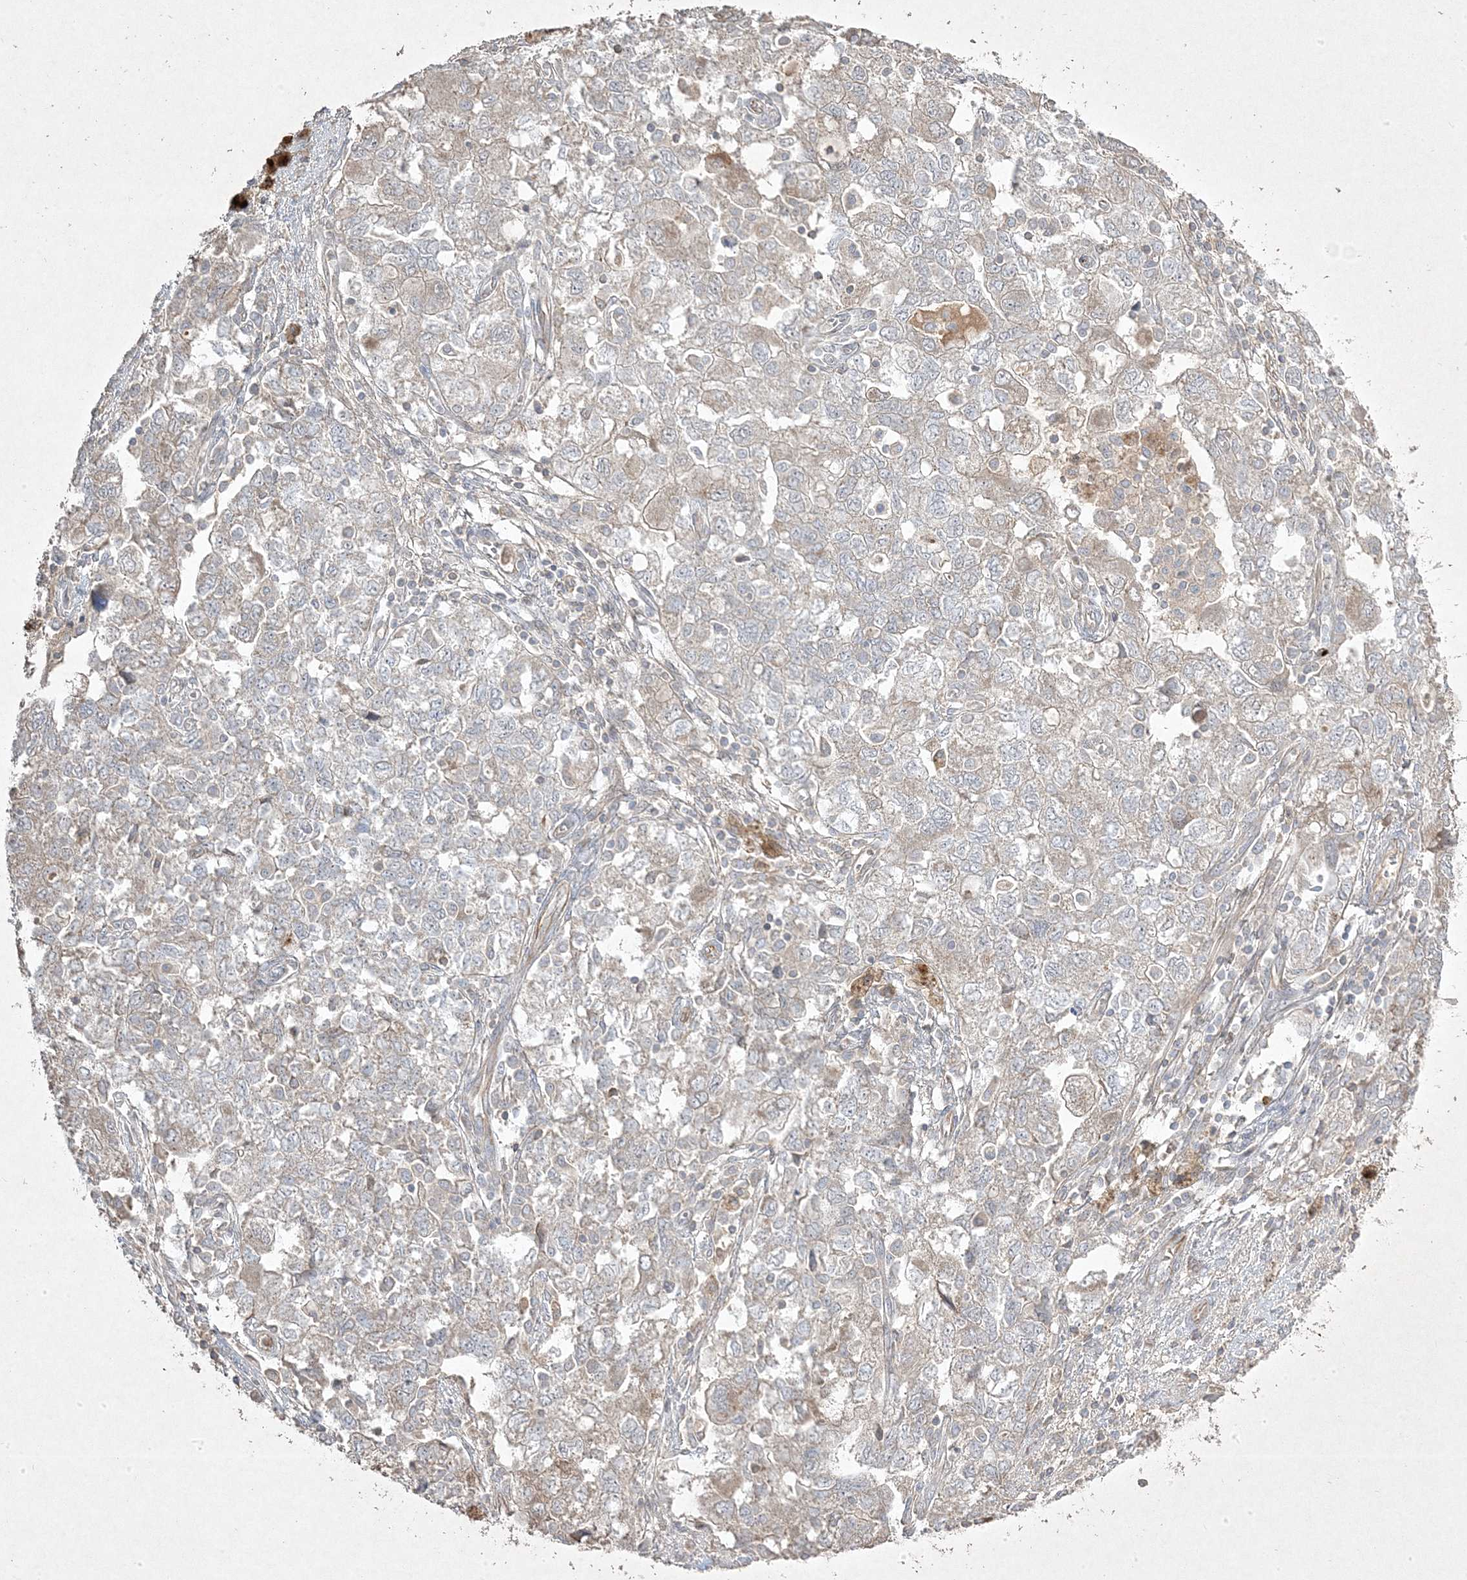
{"staining": {"intensity": "weak", "quantity": "<25%", "location": "cytoplasmic/membranous"}, "tissue": "ovarian cancer", "cell_type": "Tumor cells", "image_type": "cancer", "snomed": [{"axis": "morphology", "description": "Carcinoma, NOS"}, {"axis": "morphology", "description": "Cystadenocarcinoma, serous, NOS"}, {"axis": "topography", "description": "Ovary"}], "caption": "This is an immunohistochemistry image of human ovarian cancer. There is no positivity in tumor cells.", "gene": "RGL4", "patient": {"sex": "female", "age": 69}}